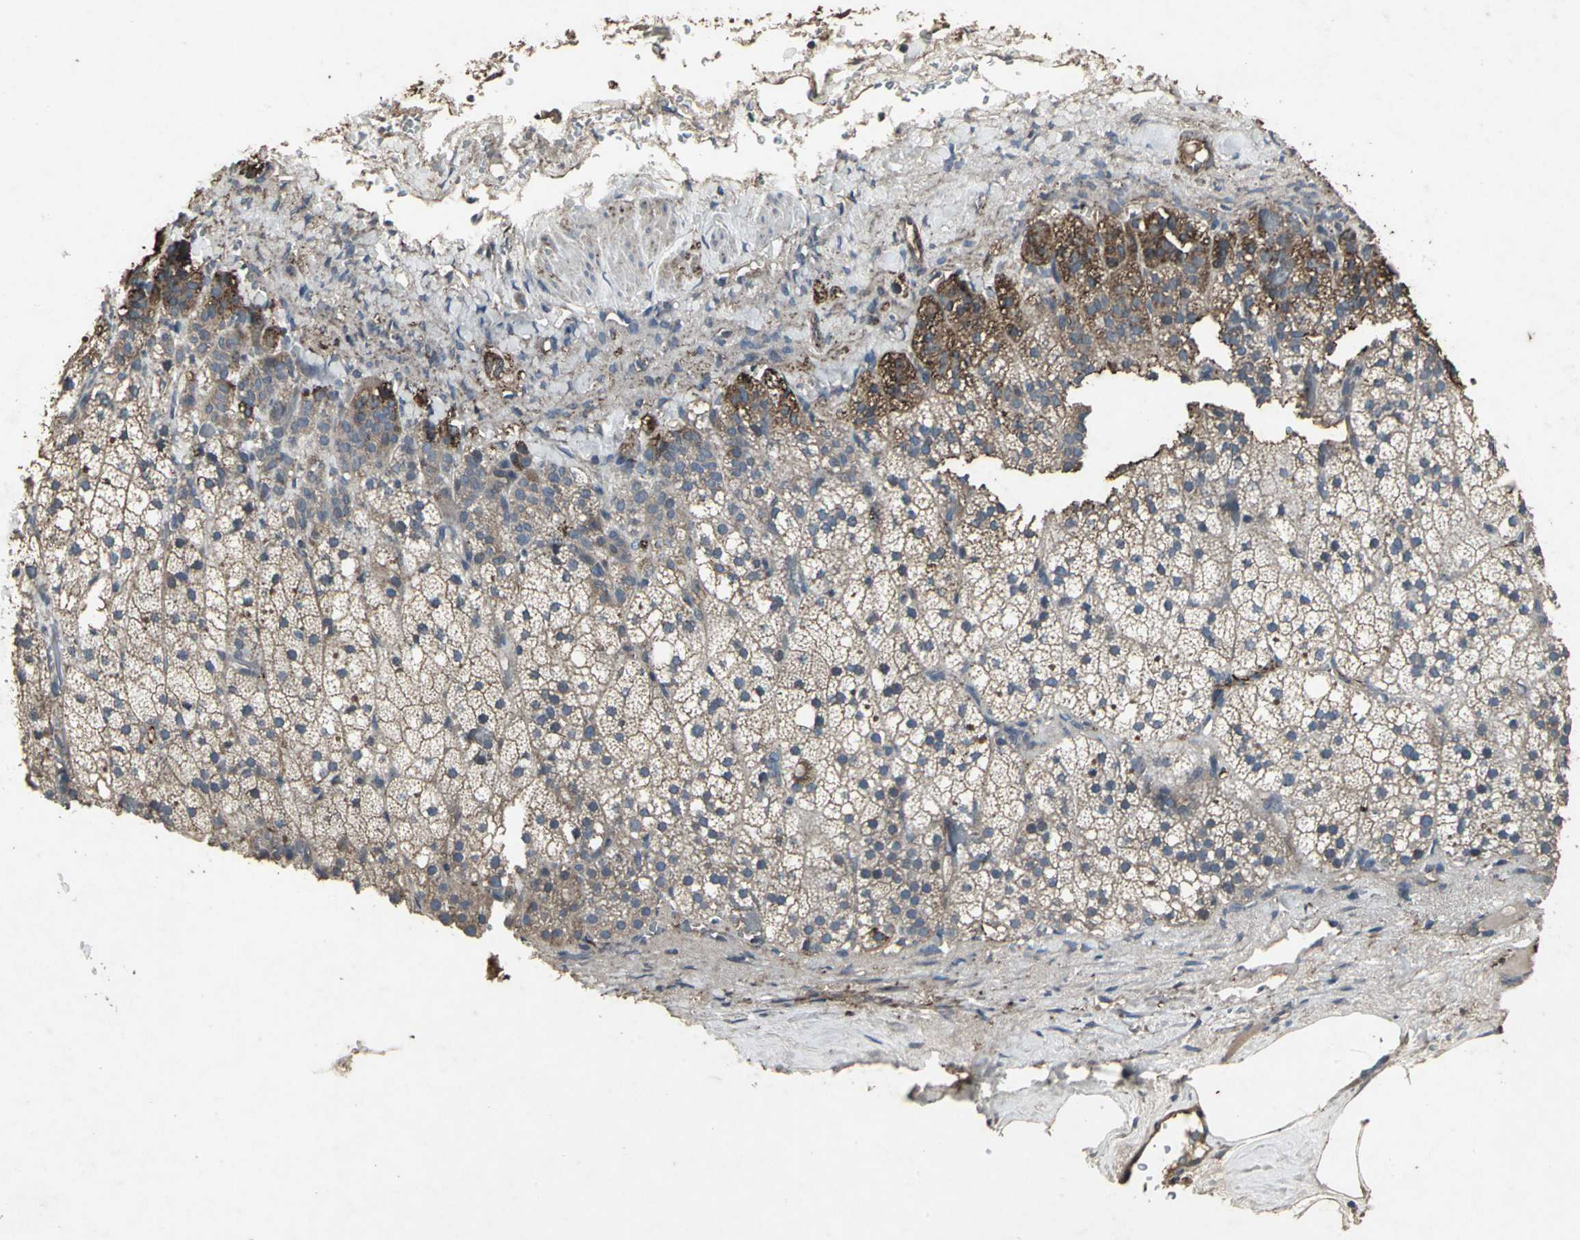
{"staining": {"intensity": "weak", "quantity": ">75%", "location": "cytoplasmic/membranous"}, "tissue": "adrenal gland", "cell_type": "Glandular cells", "image_type": "normal", "snomed": [{"axis": "morphology", "description": "Normal tissue, NOS"}, {"axis": "topography", "description": "Adrenal gland"}], "caption": "Protein analysis of benign adrenal gland exhibits weak cytoplasmic/membranous positivity in about >75% of glandular cells. (IHC, brightfield microscopy, high magnification).", "gene": "CCR9", "patient": {"sex": "male", "age": 35}}